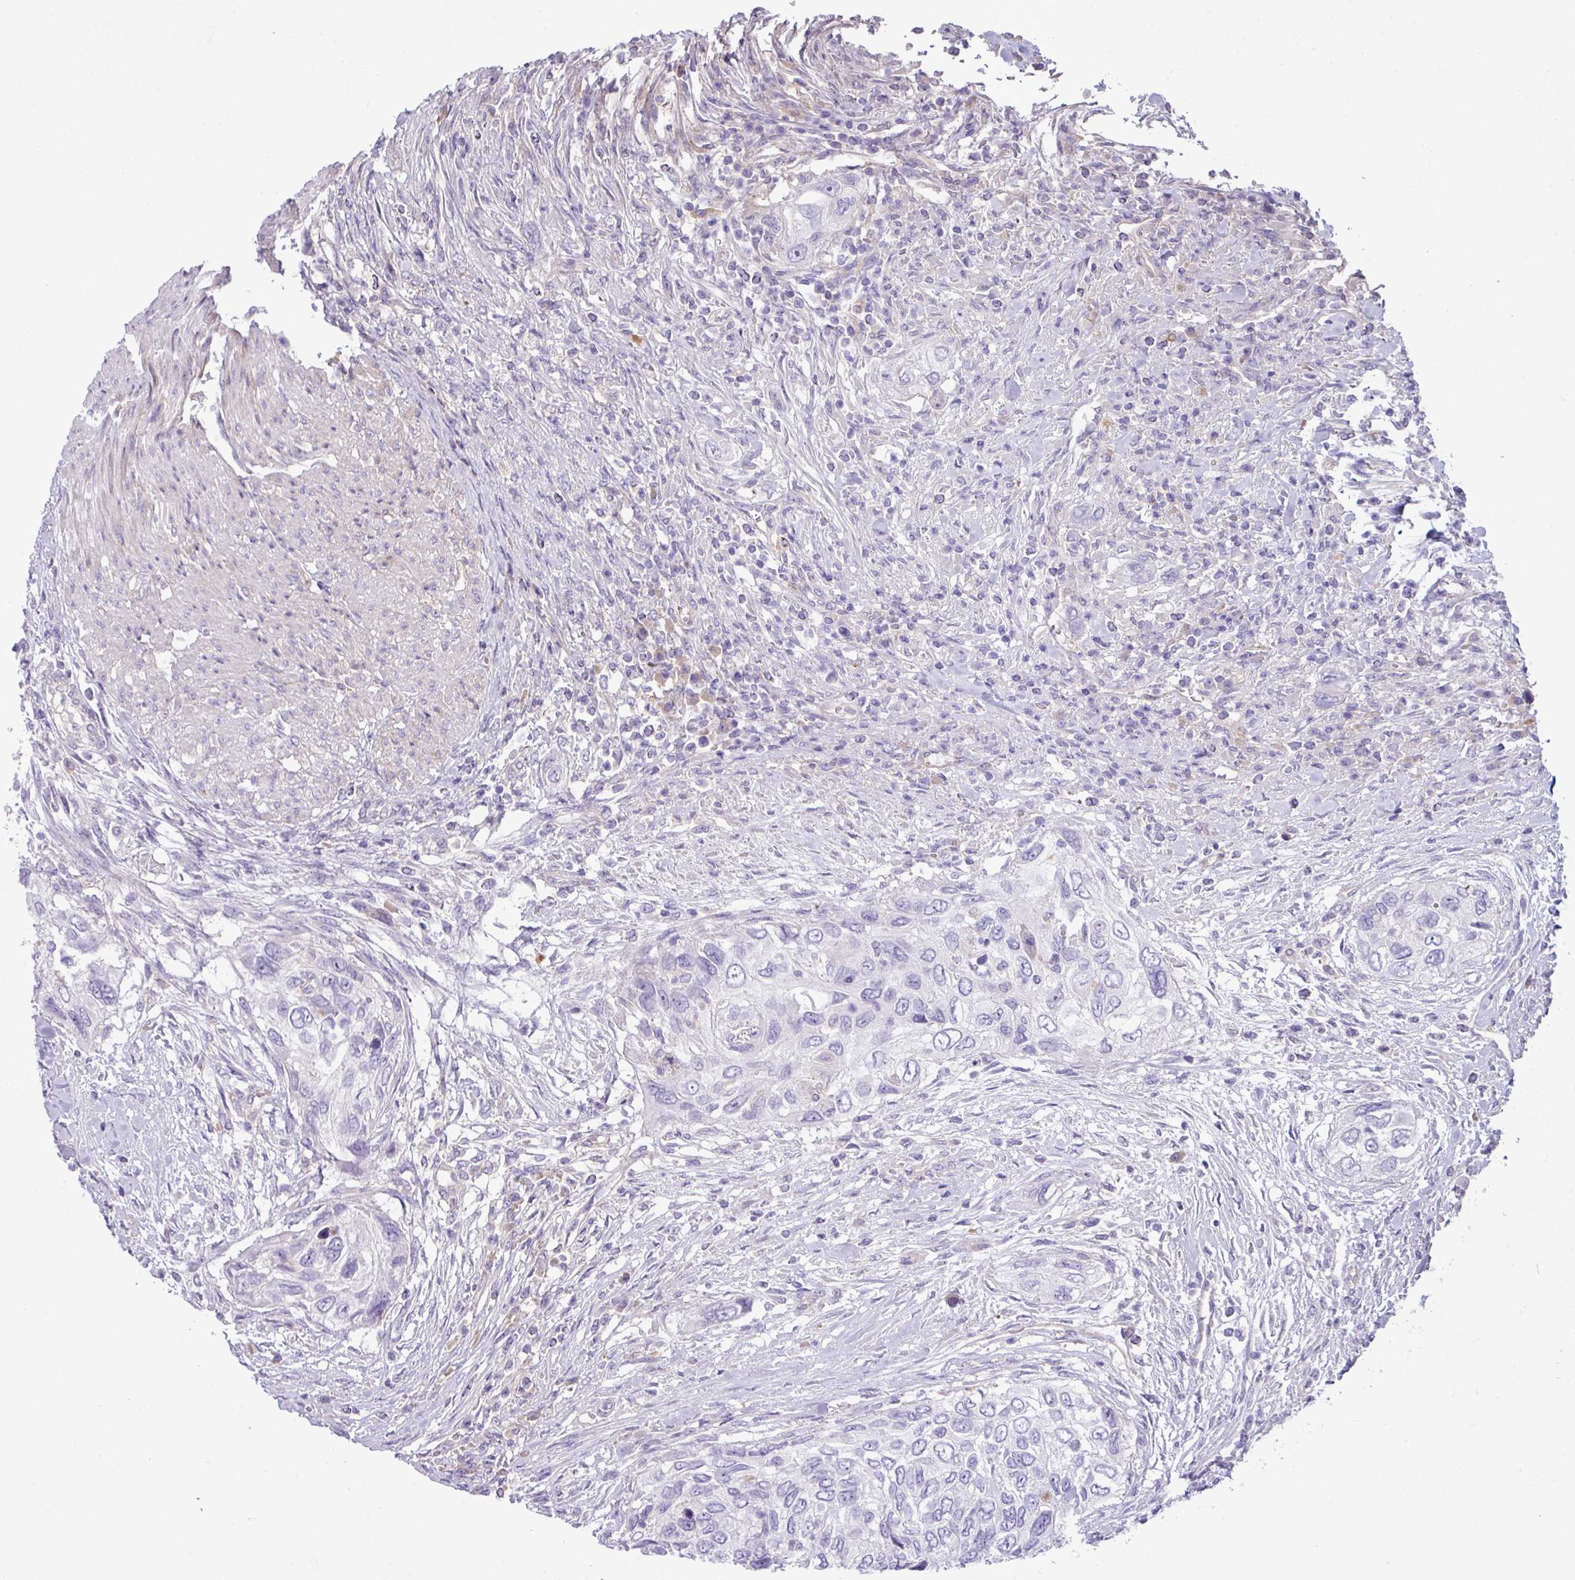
{"staining": {"intensity": "negative", "quantity": "none", "location": "none"}, "tissue": "urothelial cancer", "cell_type": "Tumor cells", "image_type": "cancer", "snomed": [{"axis": "morphology", "description": "Urothelial carcinoma, High grade"}, {"axis": "topography", "description": "Urinary bladder"}], "caption": "A histopathology image of human urothelial cancer is negative for staining in tumor cells. (DAB (3,3'-diaminobenzidine) immunohistochemistry (IHC) visualized using brightfield microscopy, high magnification).", "gene": "KIRREL3", "patient": {"sex": "female", "age": 60}}